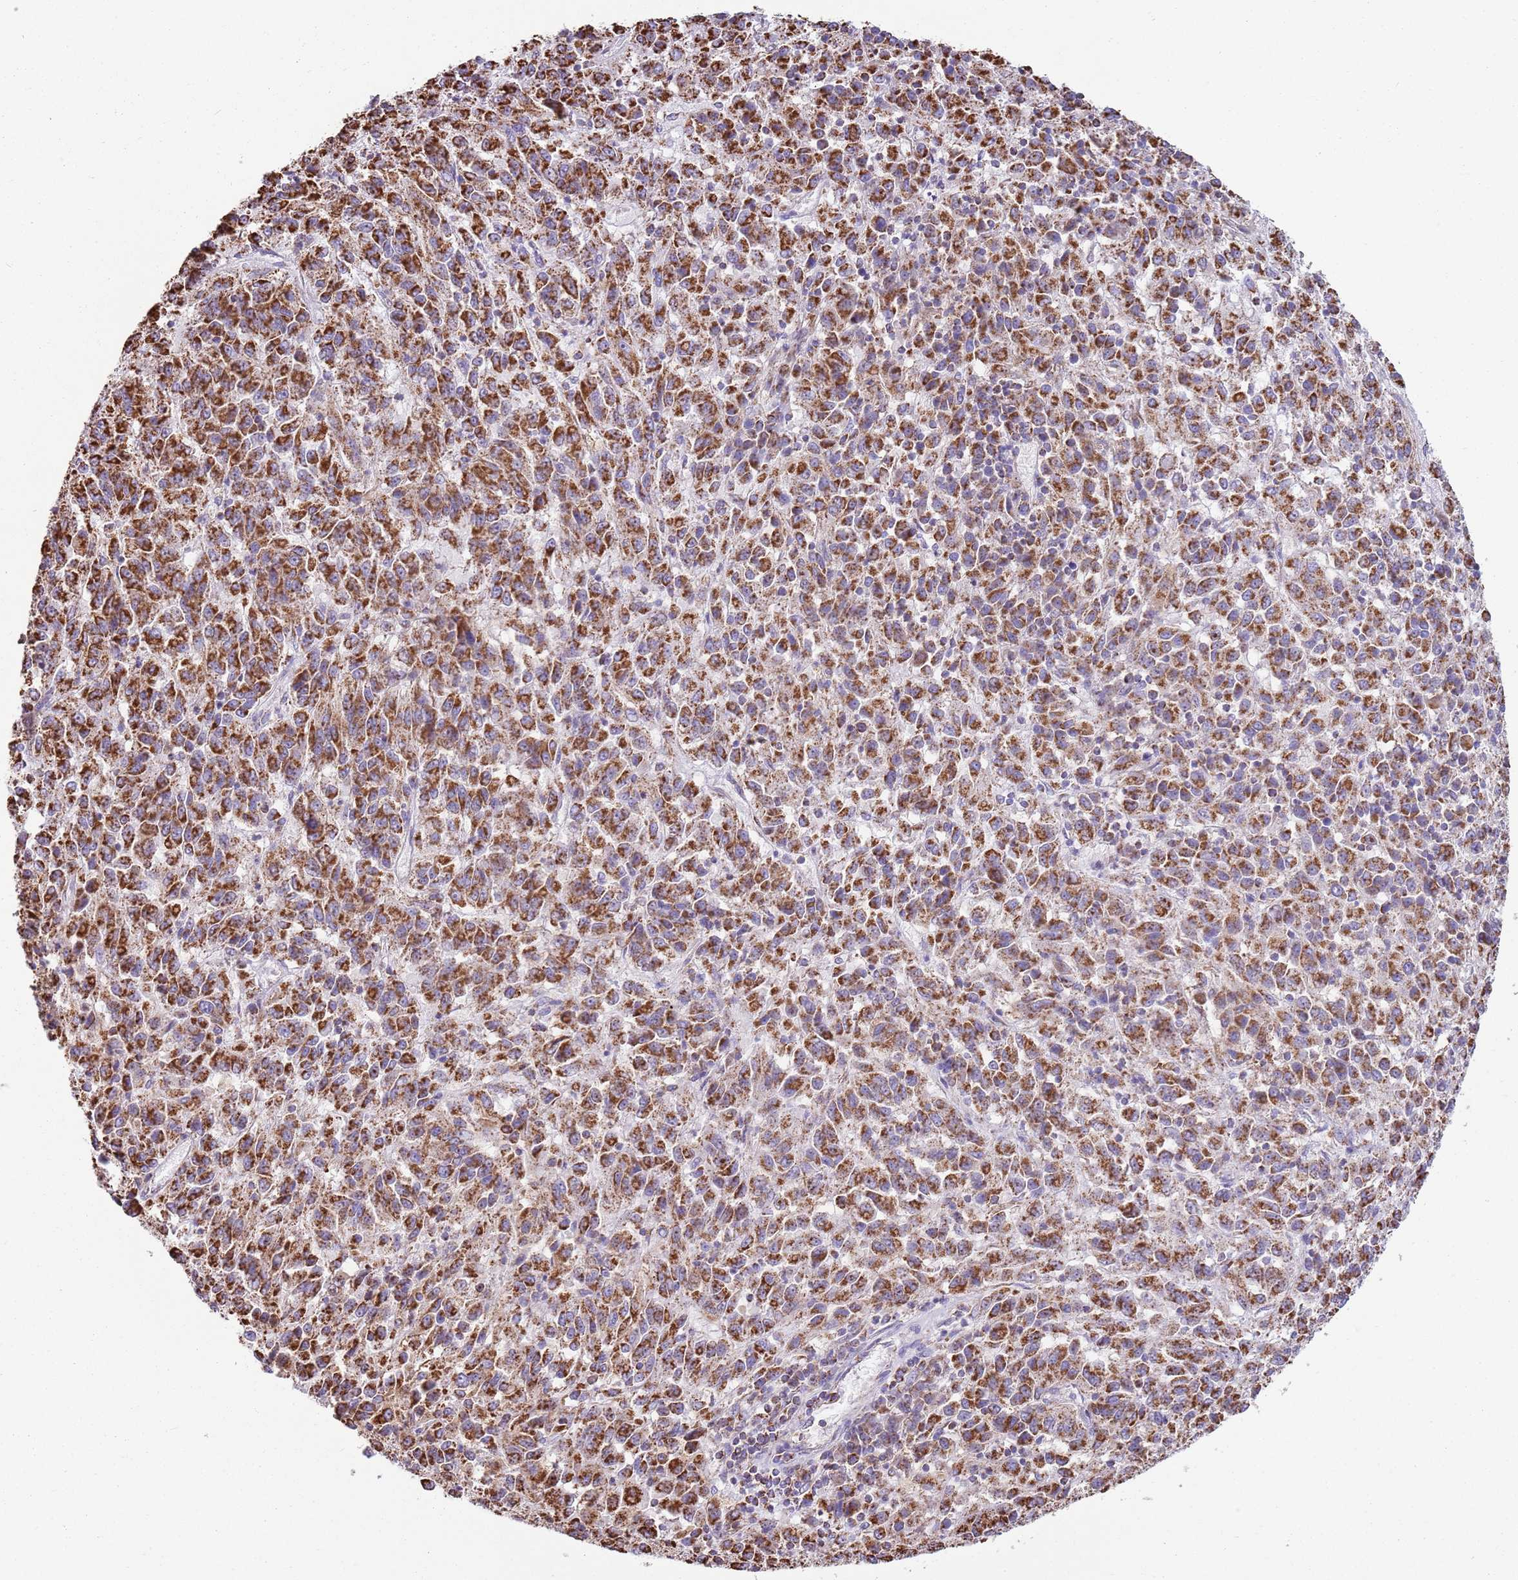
{"staining": {"intensity": "strong", "quantity": ">75%", "location": "cytoplasmic/membranous"}, "tissue": "melanoma", "cell_type": "Tumor cells", "image_type": "cancer", "snomed": [{"axis": "morphology", "description": "Malignant melanoma, Metastatic site"}, {"axis": "topography", "description": "Lung"}], "caption": "DAB immunohistochemical staining of human malignant melanoma (metastatic site) displays strong cytoplasmic/membranous protein staining in about >75% of tumor cells.", "gene": "TTLL1", "patient": {"sex": "male", "age": 64}}